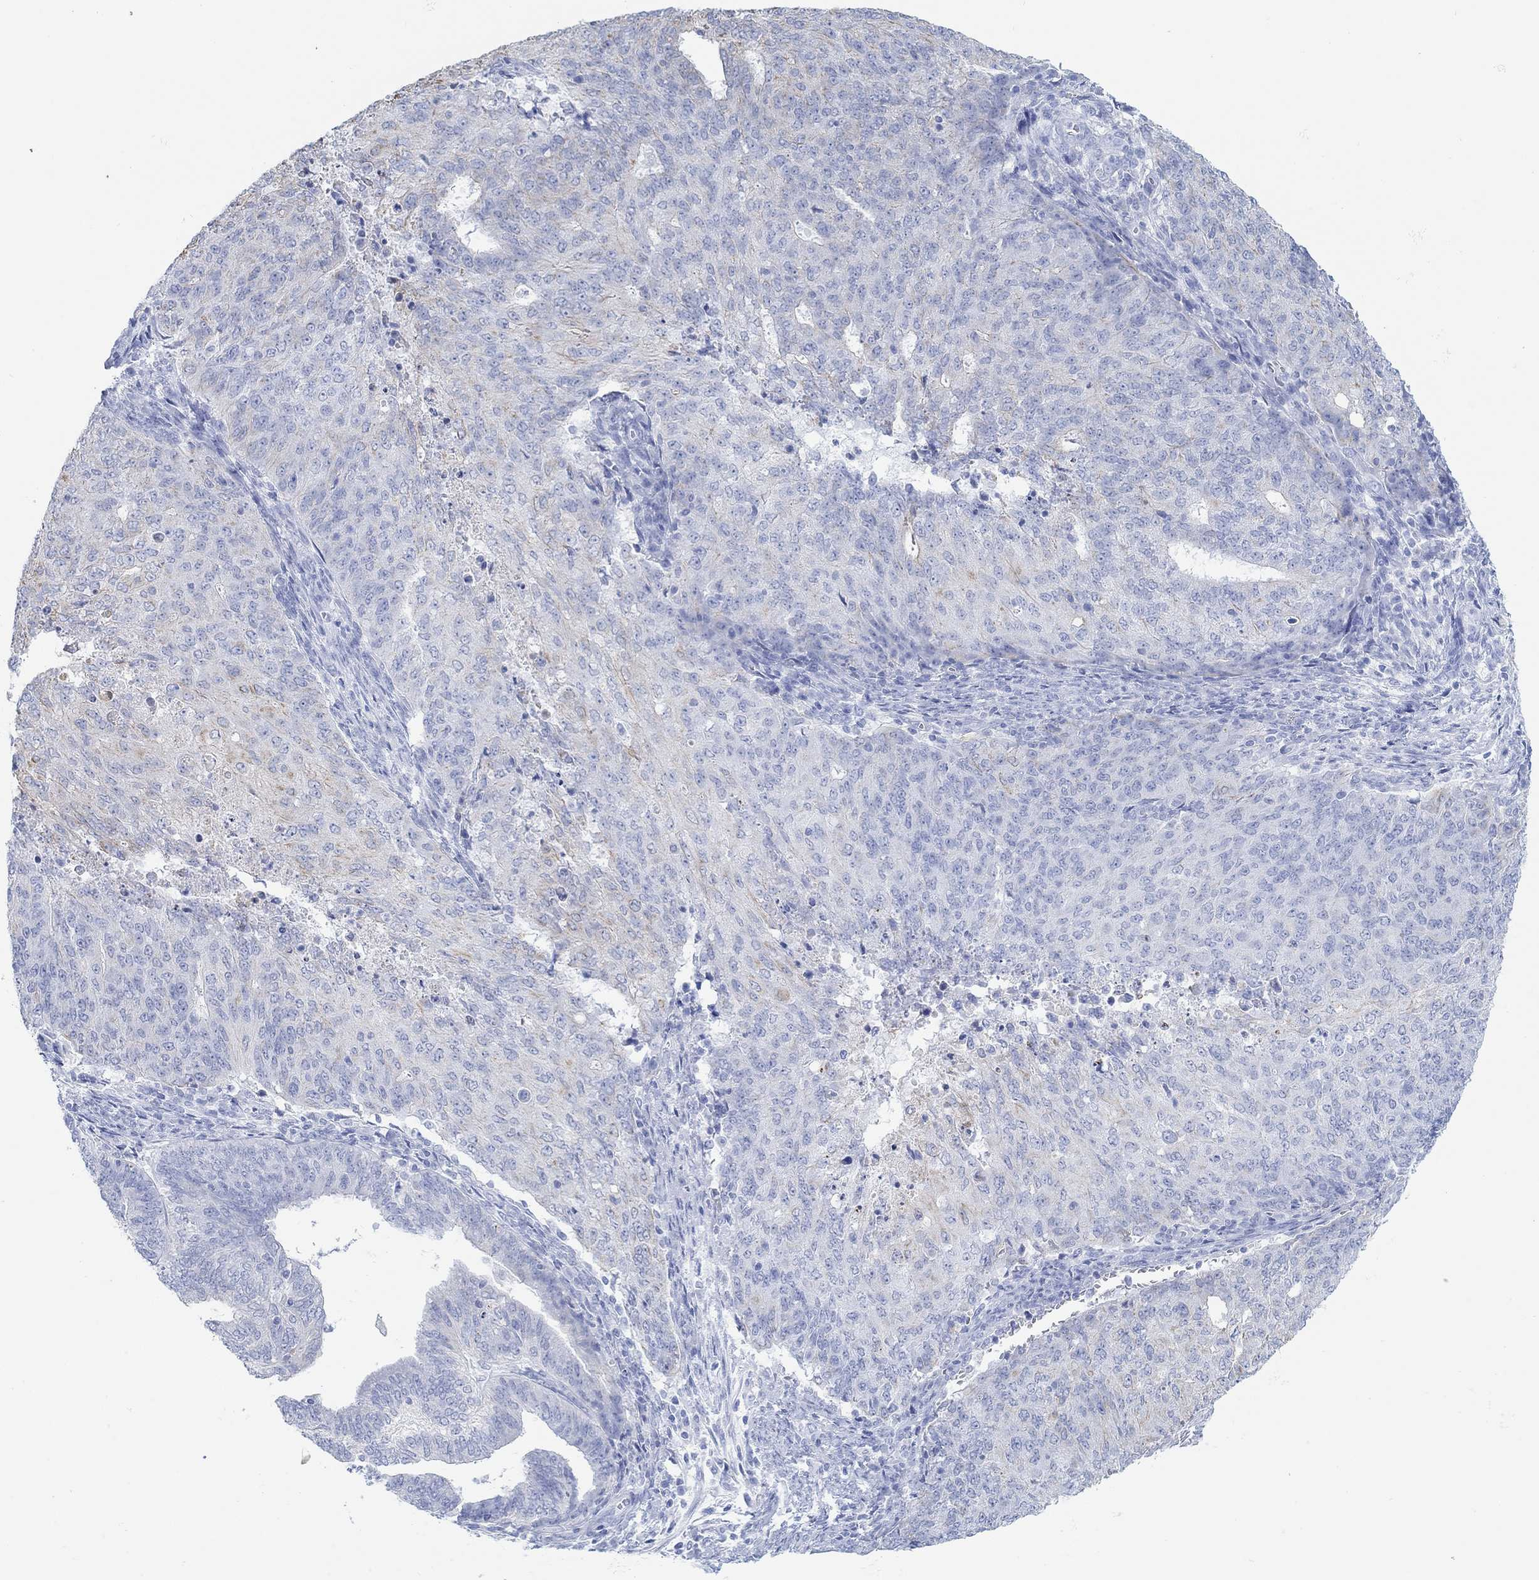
{"staining": {"intensity": "weak", "quantity": "<25%", "location": "cytoplasmic/membranous"}, "tissue": "endometrial cancer", "cell_type": "Tumor cells", "image_type": "cancer", "snomed": [{"axis": "morphology", "description": "Adenocarcinoma, NOS"}, {"axis": "topography", "description": "Endometrium"}], "caption": "Tumor cells show no significant positivity in adenocarcinoma (endometrial).", "gene": "AK8", "patient": {"sex": "female", "age": 82}}